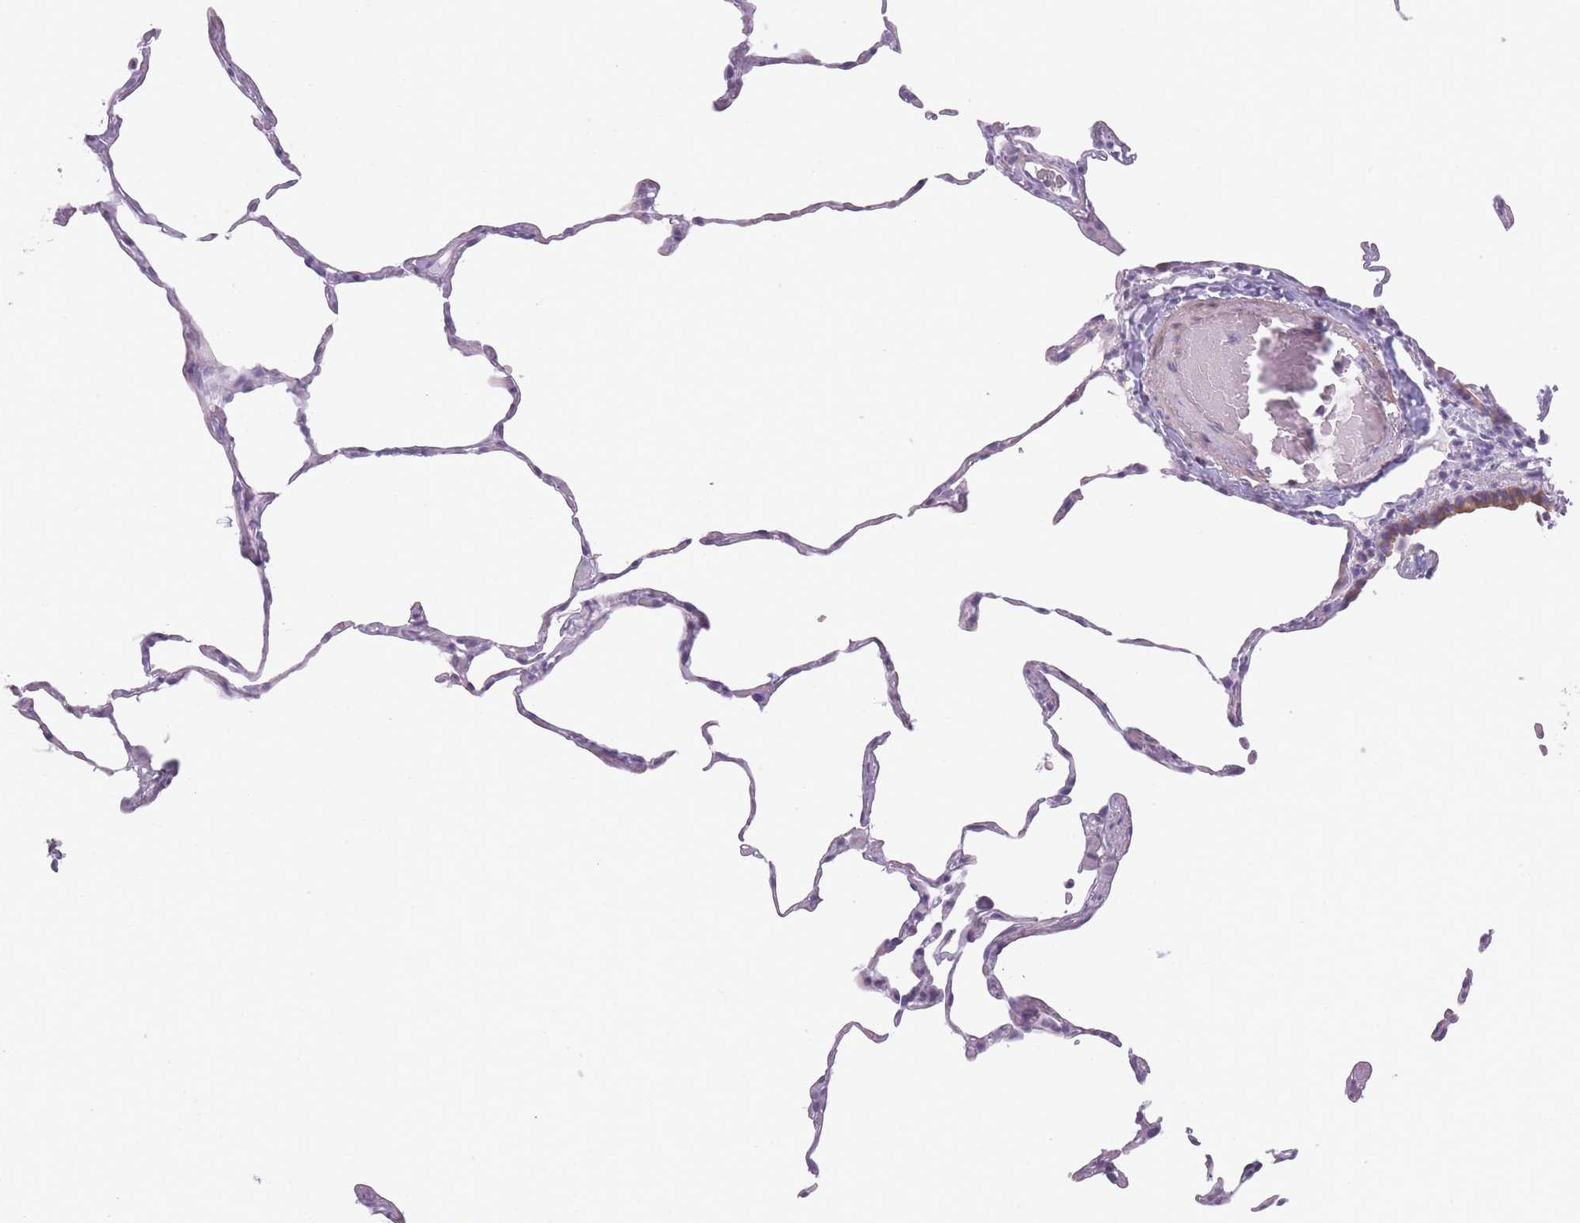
{"staining": {"intensity": "negative", "quantity": "none", "location": "none"}, "tissue": "lung", "cell_type": "Alveolar cells", "image_type": "normal", "snomed": [{"axis": "morphology", "description": "Normal tissue, NOS"}, {"axis": "topography", "description": "Lung"}], "caption": "This is a image of immunohistochemistry staining of normal lung, which shows no expression in alveolar cells.", "gene": "GGT1", "patient": {"sex": "female", "age": 57}}